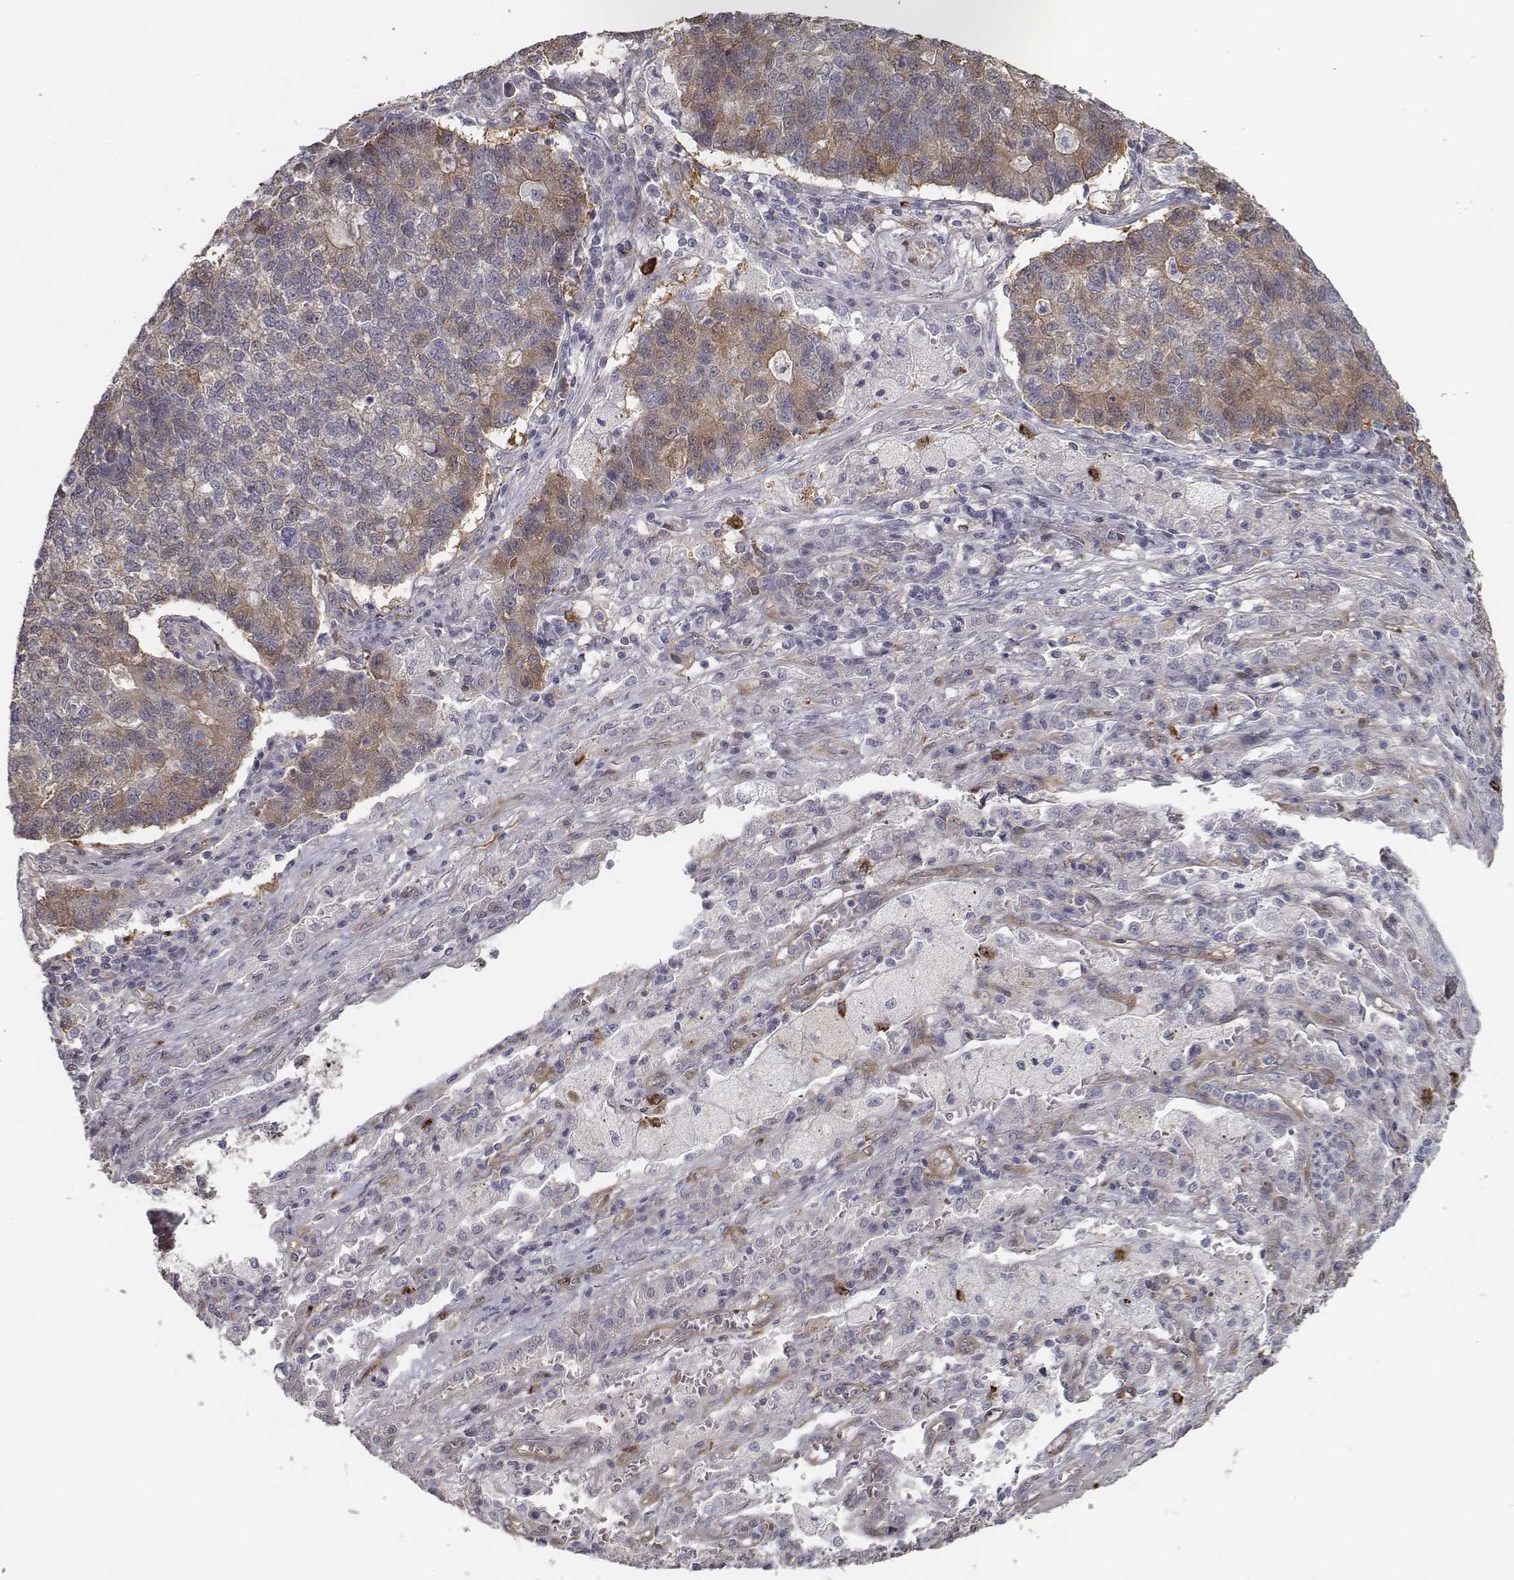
{"staining": {"intensity": "moderate", "quantity": "<25%", "location": "cytoplasmic/membranous"}, "tissue": "lung cancer", "cell_type": "Tumor cells", "image_type": "cancer", "snomed": [{"axis": "morphology", "description": "Adenocarcinoma, NOS"}, {"axis": "topography", "description": "Lung"}], "caption": "Lung adenocarcinoma stained with a brown dye exhibits moderate cytoplasmic/membranous positive expression in approximately <25% of tumor cells.", "gene": "ISYNA1", "patient": {"sex": "male", "age": 57}}